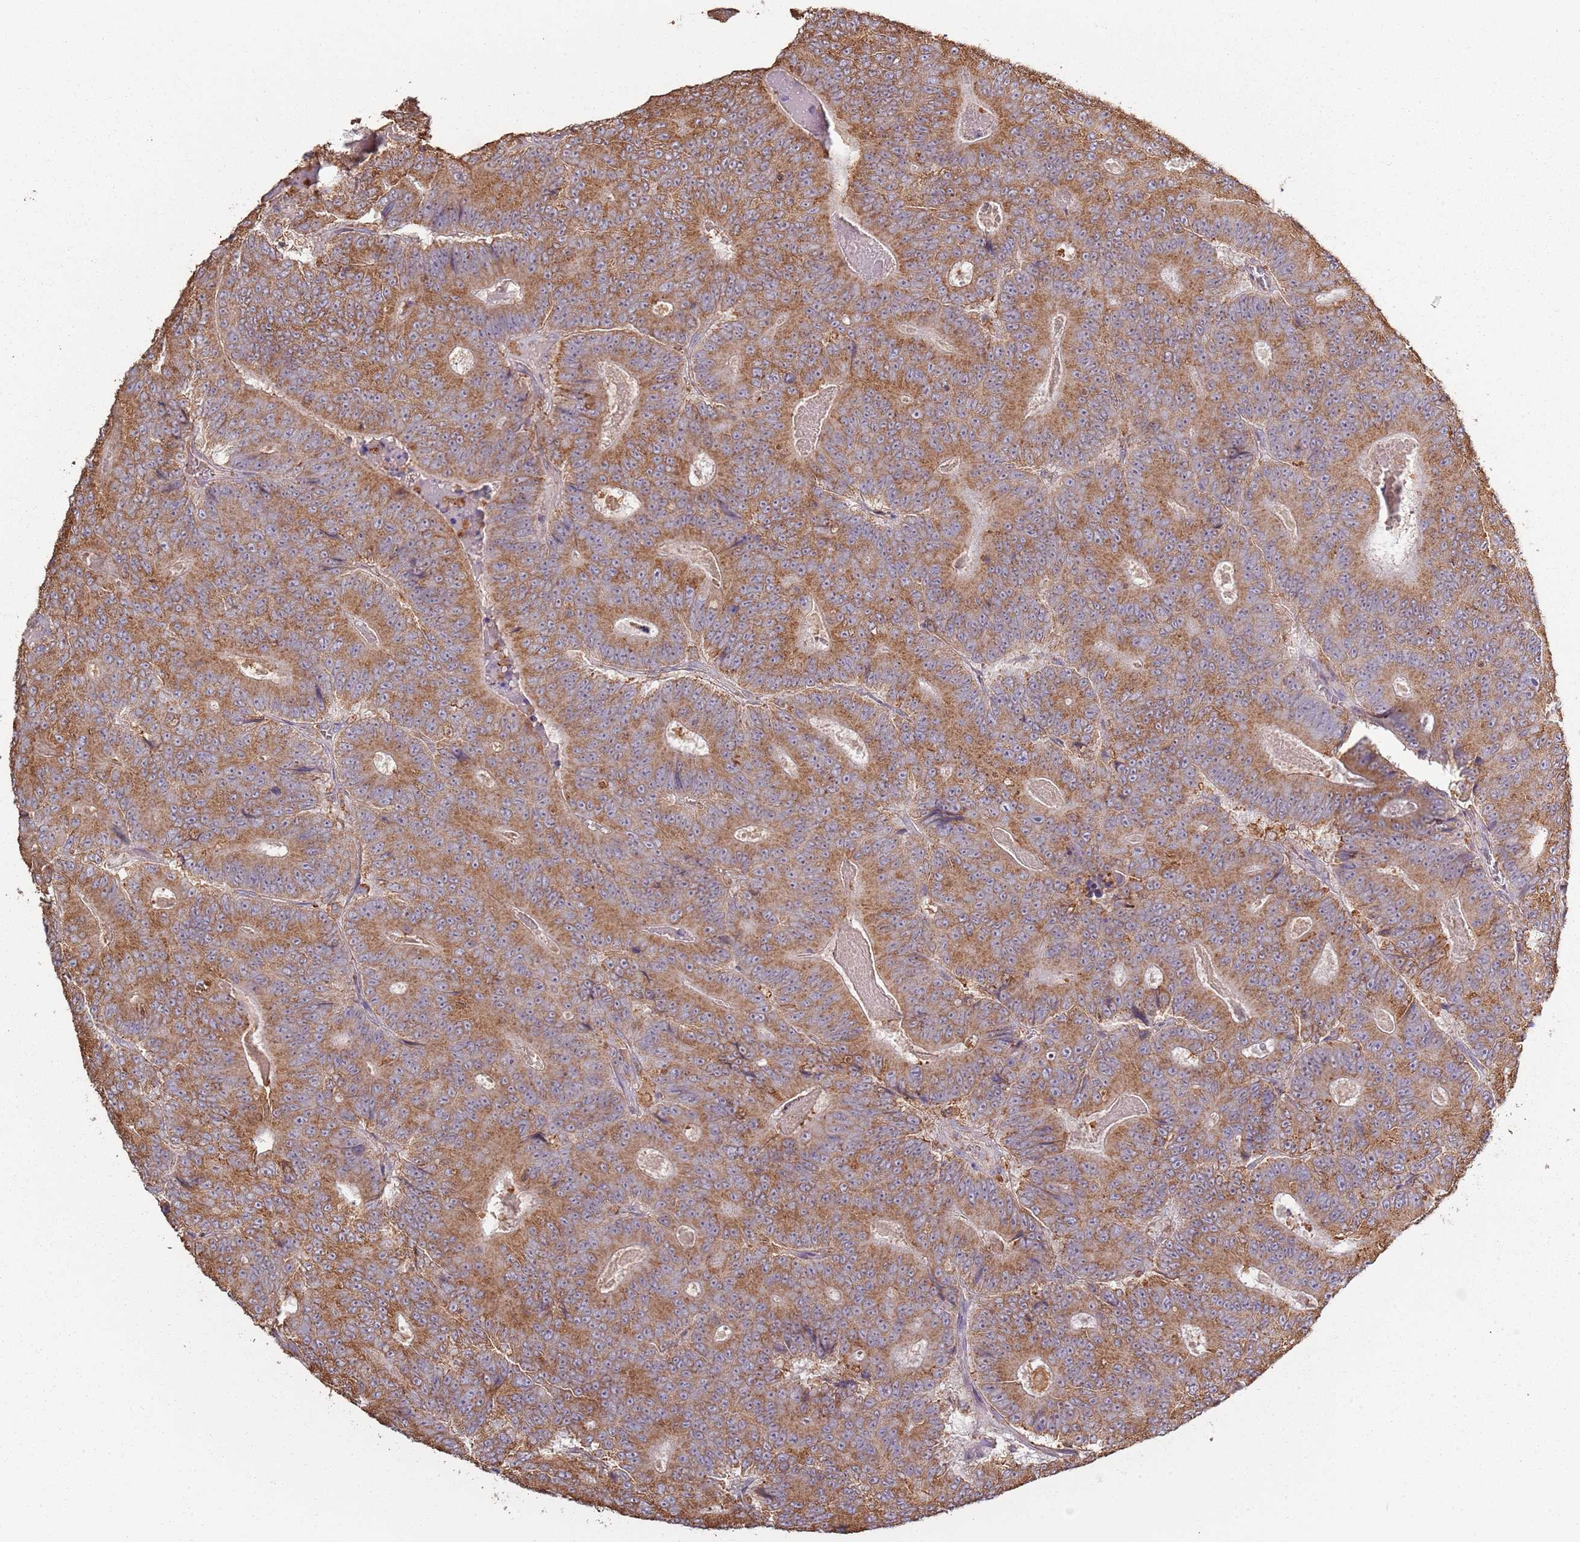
{"staining": {"intensity": "moderate", "quantity": ">75%", "location": "cytoplasmic/membranous"}, "tissue": "colorectal cancer", "cell_type": "Tumor cells", "image_type": "cancer", "snomed": [{"axis": "morphology", "description": "Adenocarcinoma, NOS"}, {"axis": "topography", "description": "Colon"}], "caption": "There is medium levels of moderate cytoplasmic/membranous positivity in tumor cells of colorectal cancer (adenocarcinoma), as demonstrated by immunohistochemical staining (brown color).", "gene": "ATOSB", "patient": {"sex": "male", "age": 83}}